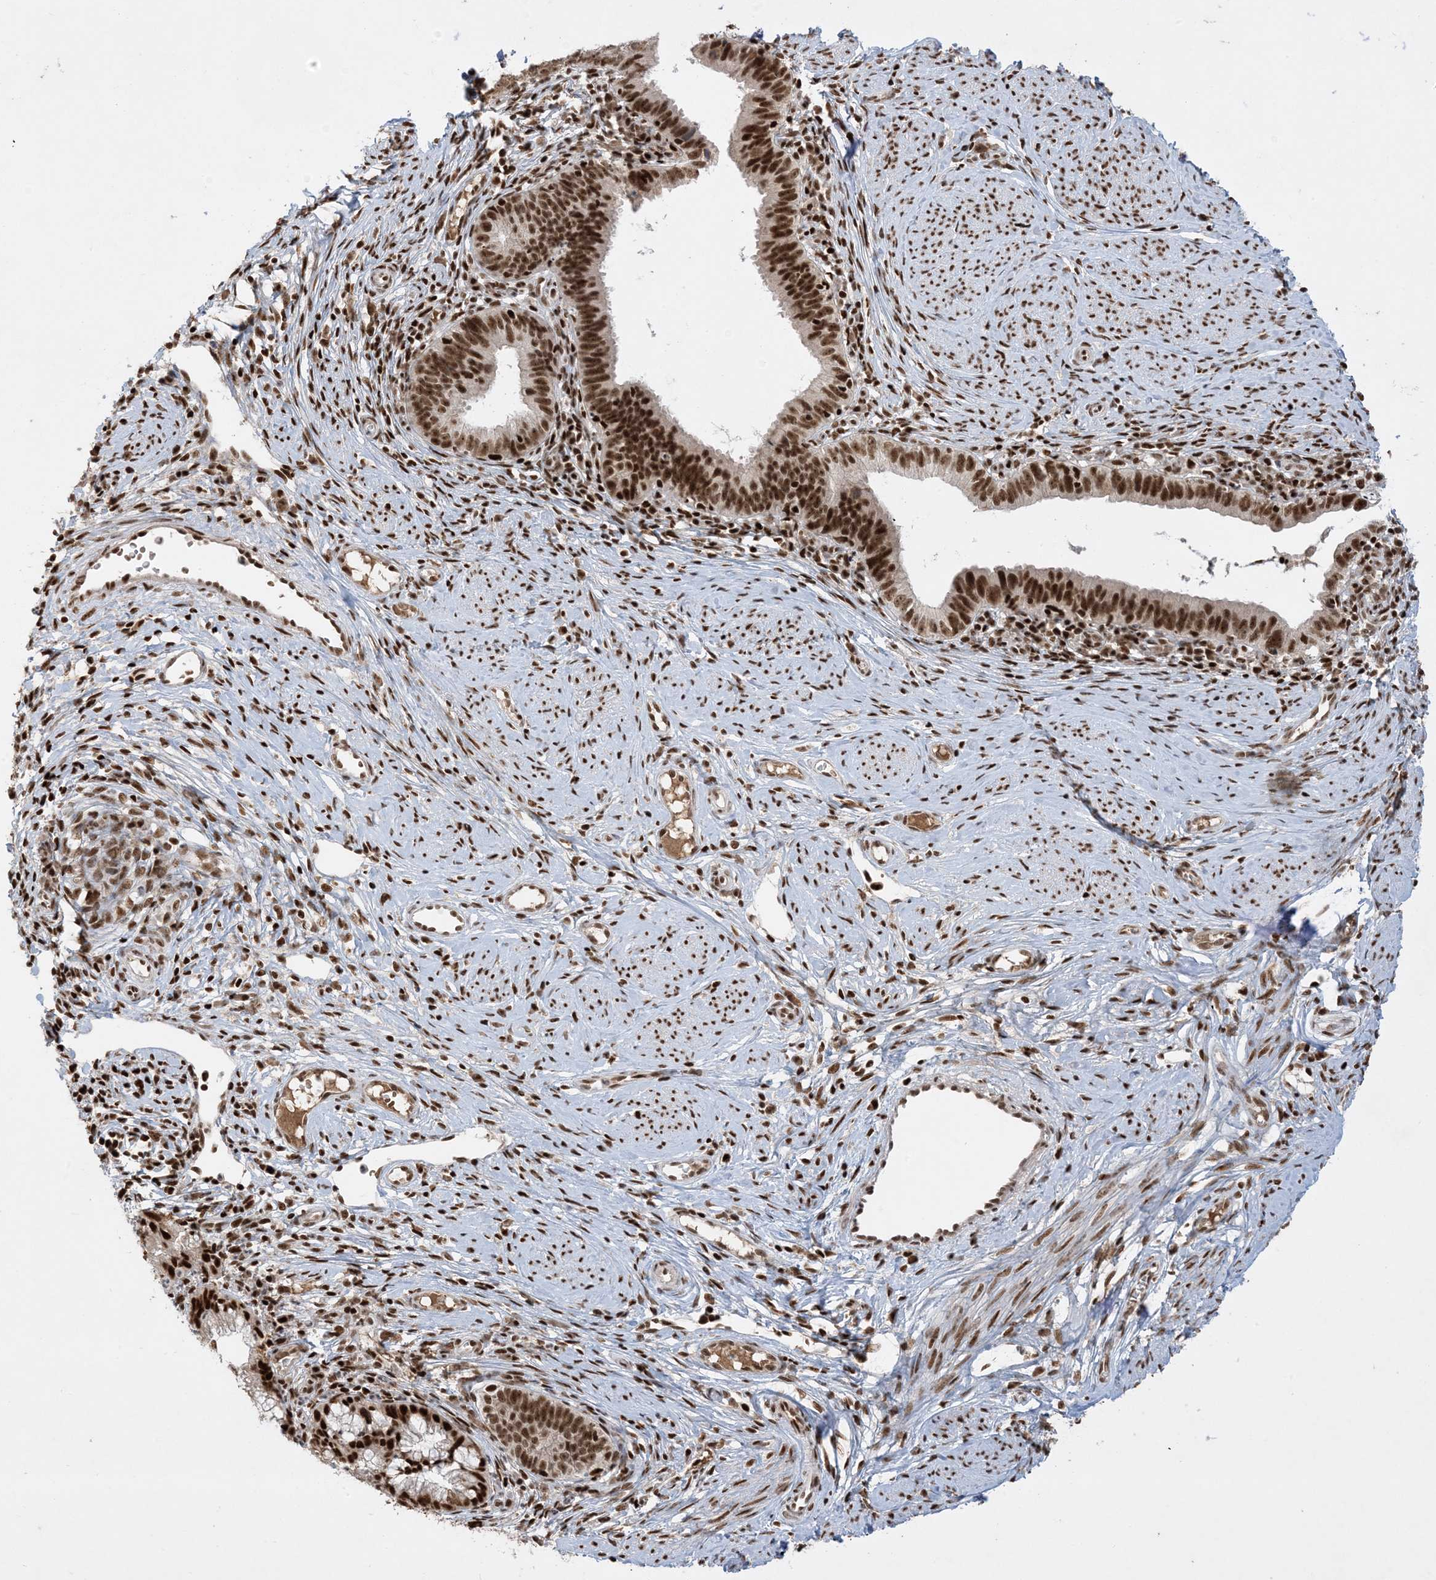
{"staining": {"intensity": "strong", "quantity": ">75%", "location": "nuclear"}, "tissue": "cervical cancer", "cell_type": "Tumor cells", "image_type": "cancer", "snomed": [{"axis": "morphology", "description": "Adenocarcinoma, NOS"}, {"axis": "topography", "description": "Cervix"}], "caption": "Immunohistochemistry (DAB (3,3'-diaminobenzidine)) staining of human cervical cancer exhibits strong nuclear protein staining in approximately >75% of tumor cells.", "gene": "PPIL2", "patient": {"sex": "female", "age": 36}}